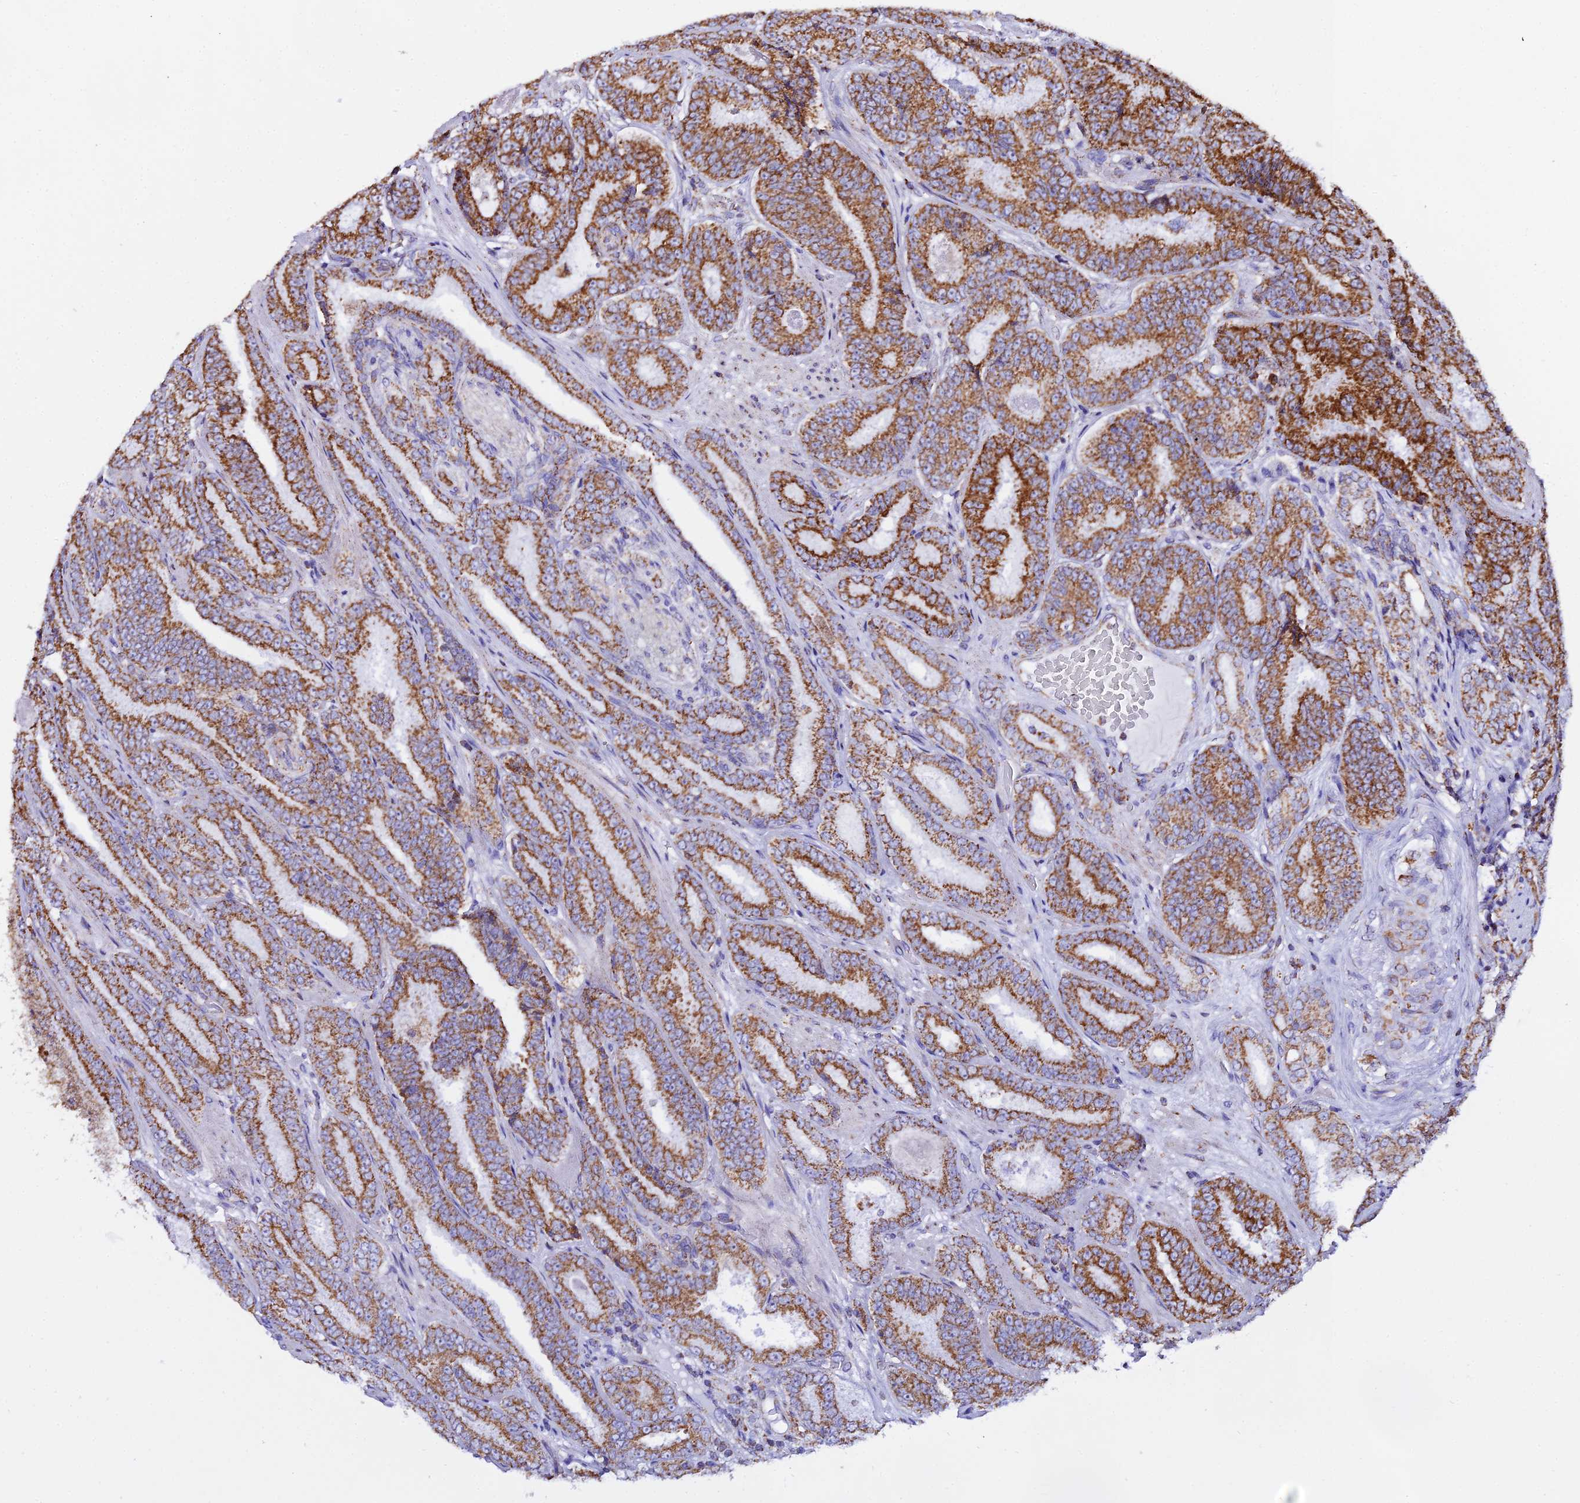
{"staining": {"intensity": "moderate", "quantity": ">75%", "location": "cytoplasmic/membranous"}, "tissue": "prostate cancer", "cell_type": "Tumor cells", "image_type": "cancer", "snomed": [{"axis": "morphology", "description": "Adenocarcinoma, High grade"}, {"axis": "topography", "description": "Prostate"}], "caption": "This is a histology image of IHC staining of high-grade adenocarcinoma (prostate), which shows moderate staining in the cytoplasmic/membranous of tumor cells.", "gene": "ATP5PD", "patient": {"sex": "male", "age": 72}}